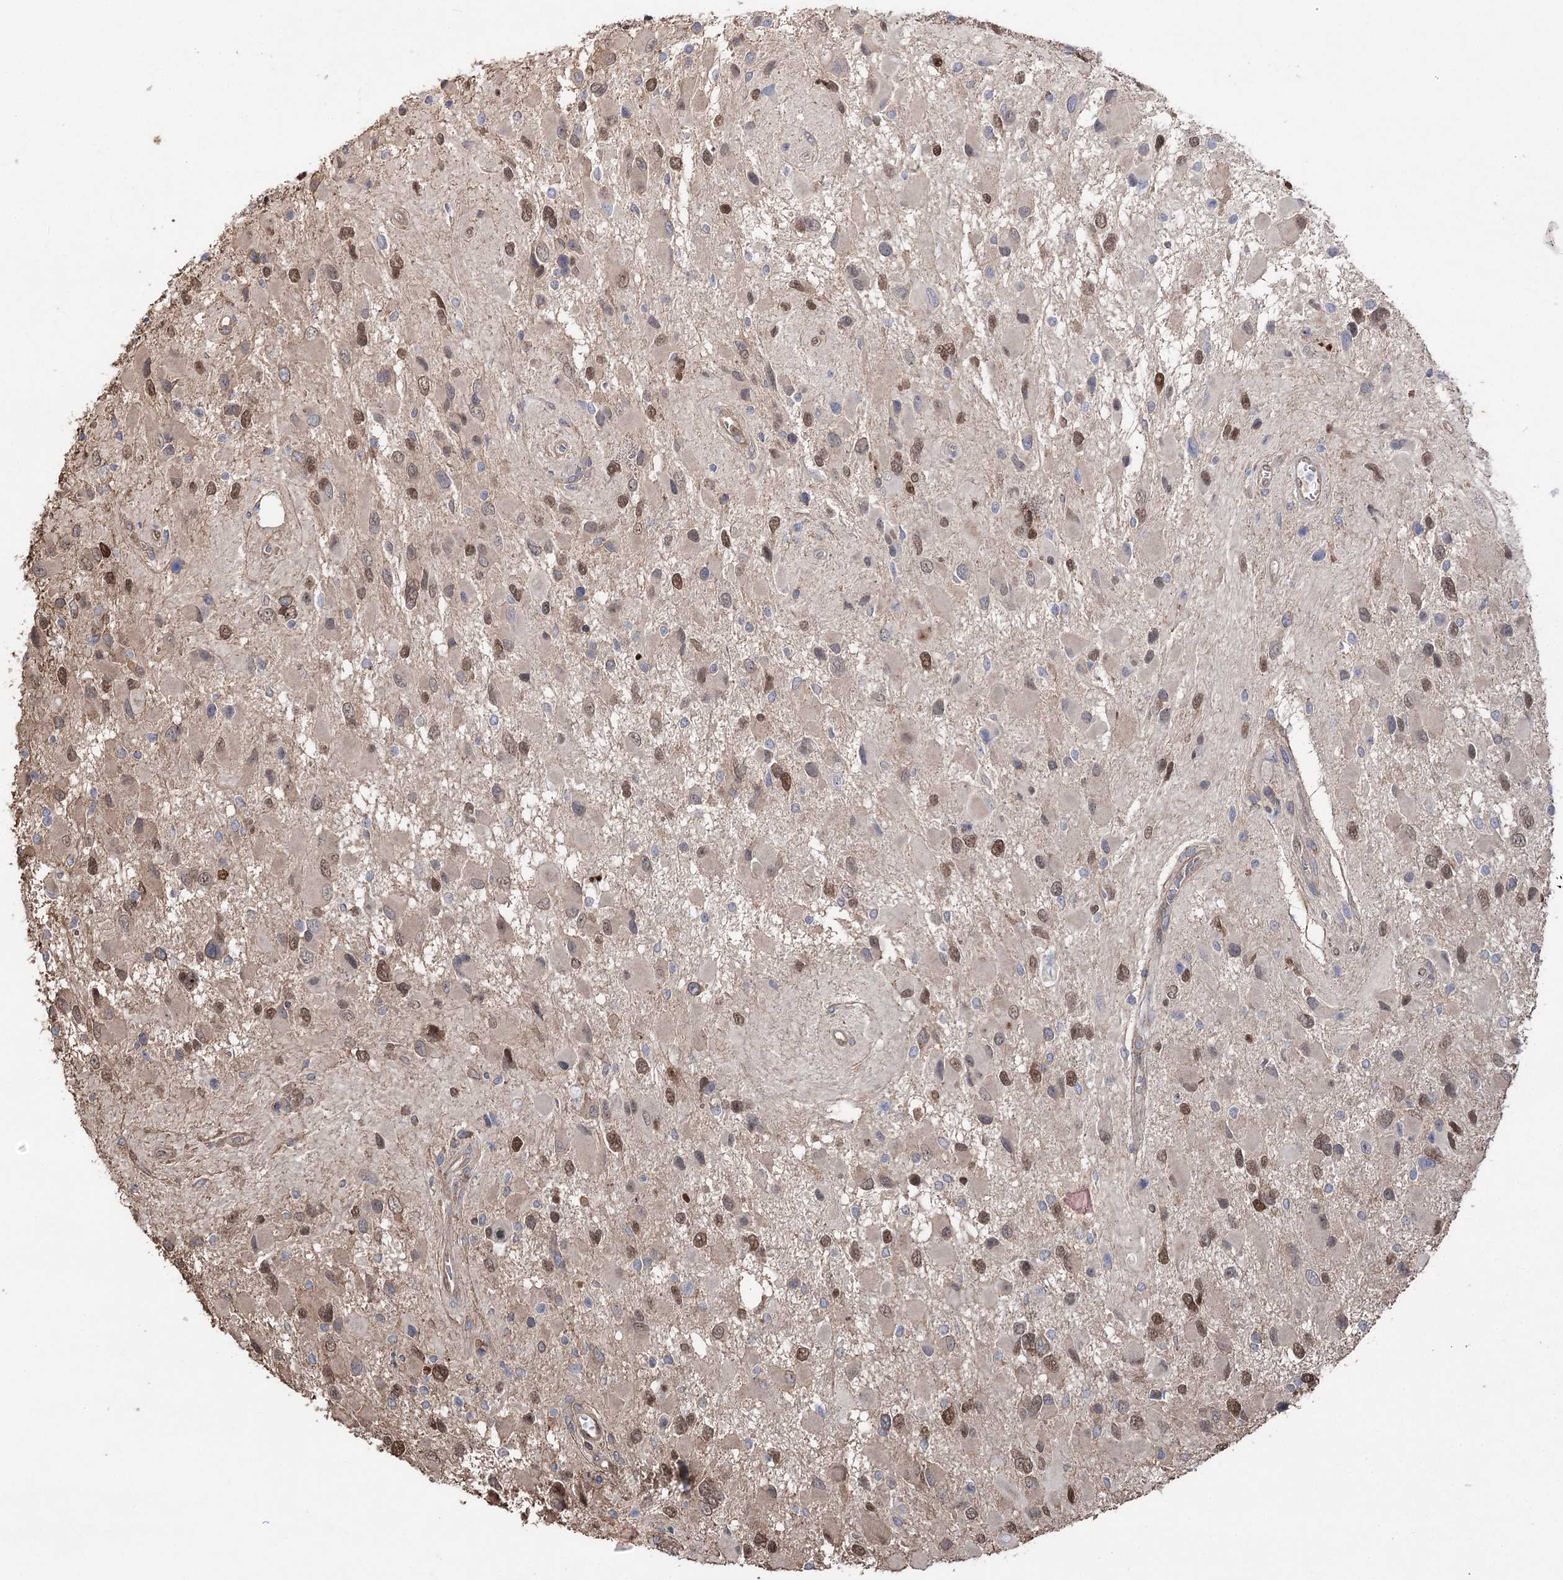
{"staining": {"intensity": "moderate", "quantity": ">75%", "location": "nuclear"}, "tissue": "glioma", "cell_type": "Tumor cells", "image_type": "cancer", "snomed": [{"axis": "morphology", "description": "Glioma, malignant, High grade"}, {"axis": "topography", "description": "Brain"}], "caption": "Protein analysis of glioma tissue reveals moderate nuclear expression in about >75% of tumor cells.", "gene": "FAM13B", "patient": {"sex": "male", "age": 53}}